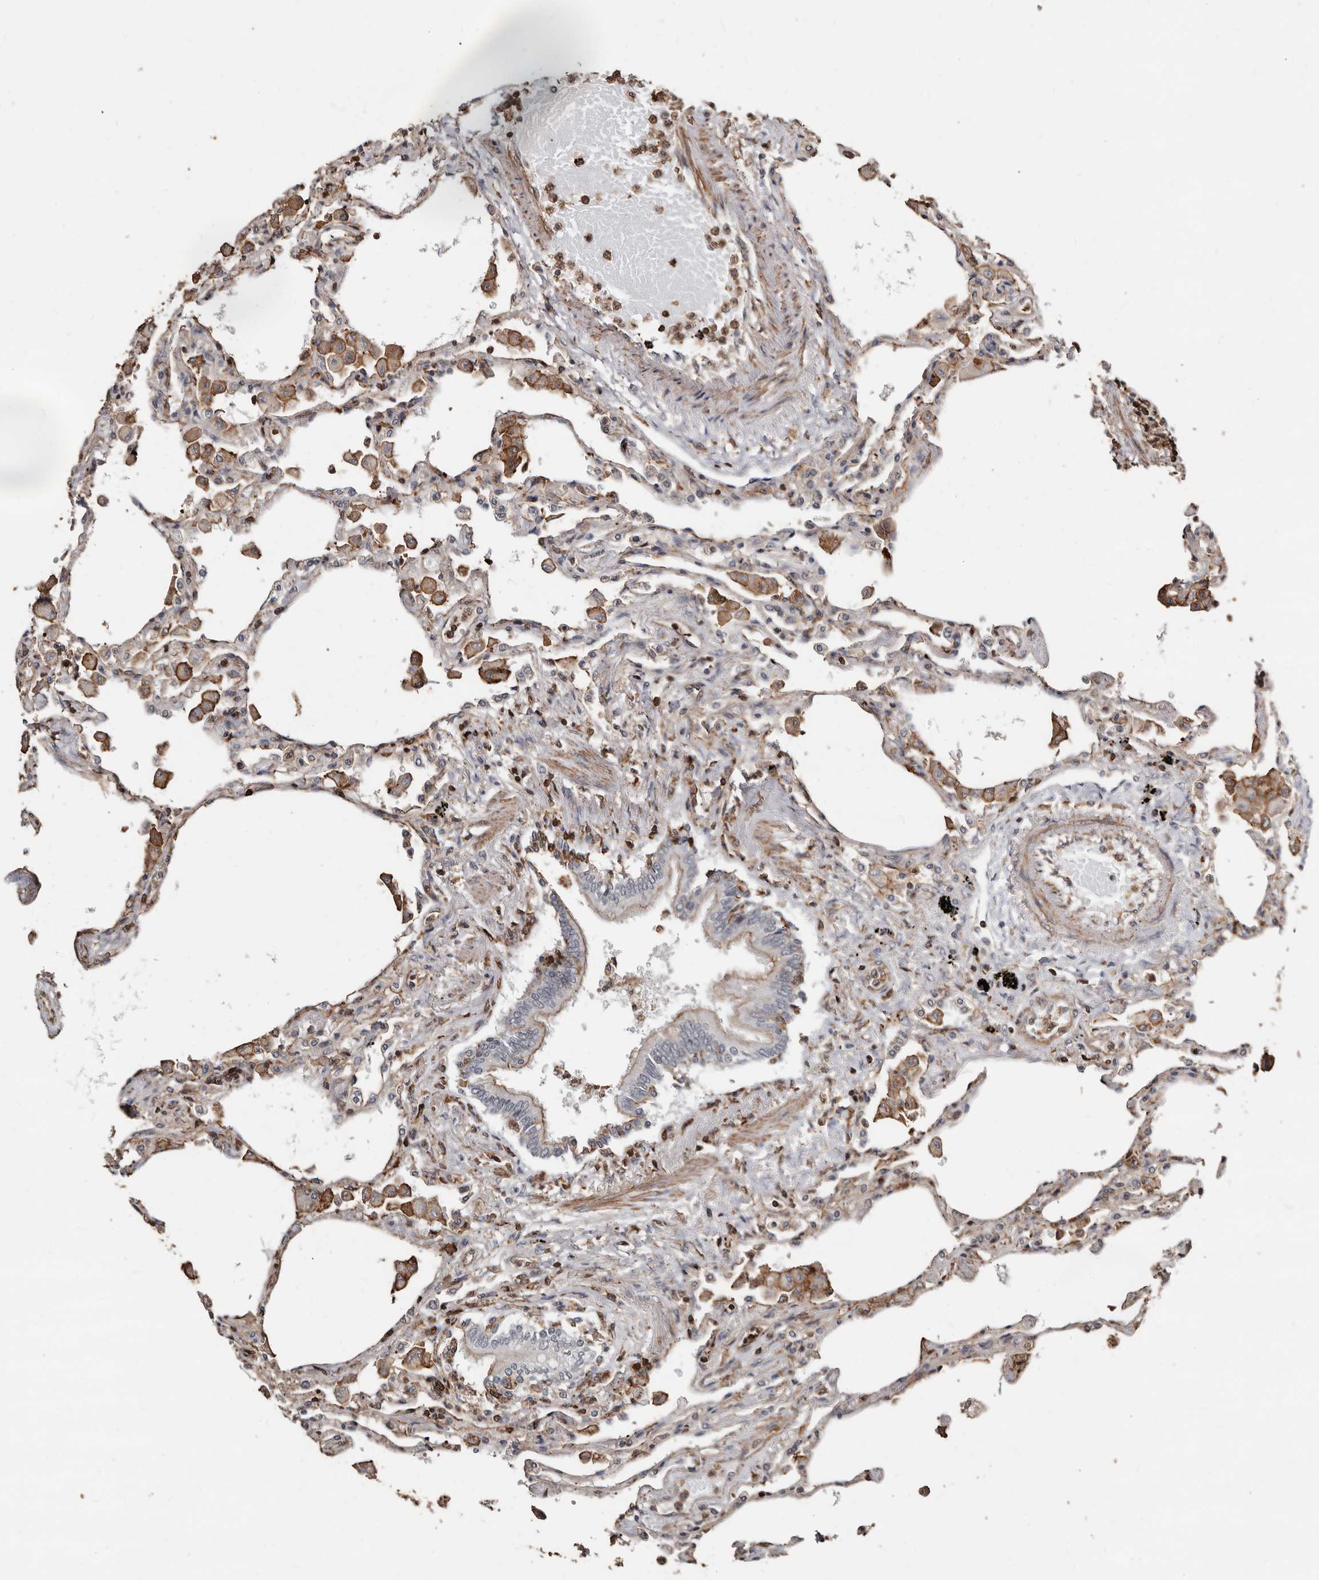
{"staining": {"intensity": "weak", "quantity": "25%-75%", "location": "cytoplasmic/membranous"}, "tissue": "lung", "cell_type": "Alveolar cells", "image_type": "normal", "snomed": [{"axis": "morphology", "description": "Normal tissue, NOS"}, {"axis": "topography", "description": "Bronchus"}, {"axis": "topography", "description": "Lung"}], "caption": "An IHC photomicrograph of normal tissue is shown. Protein staining in brown labels weak cytoplasmic/membranous positivity in lung within alveolar cells.", "gene": "GSK3A", "patient": {"sex": "female", "age": 49}}